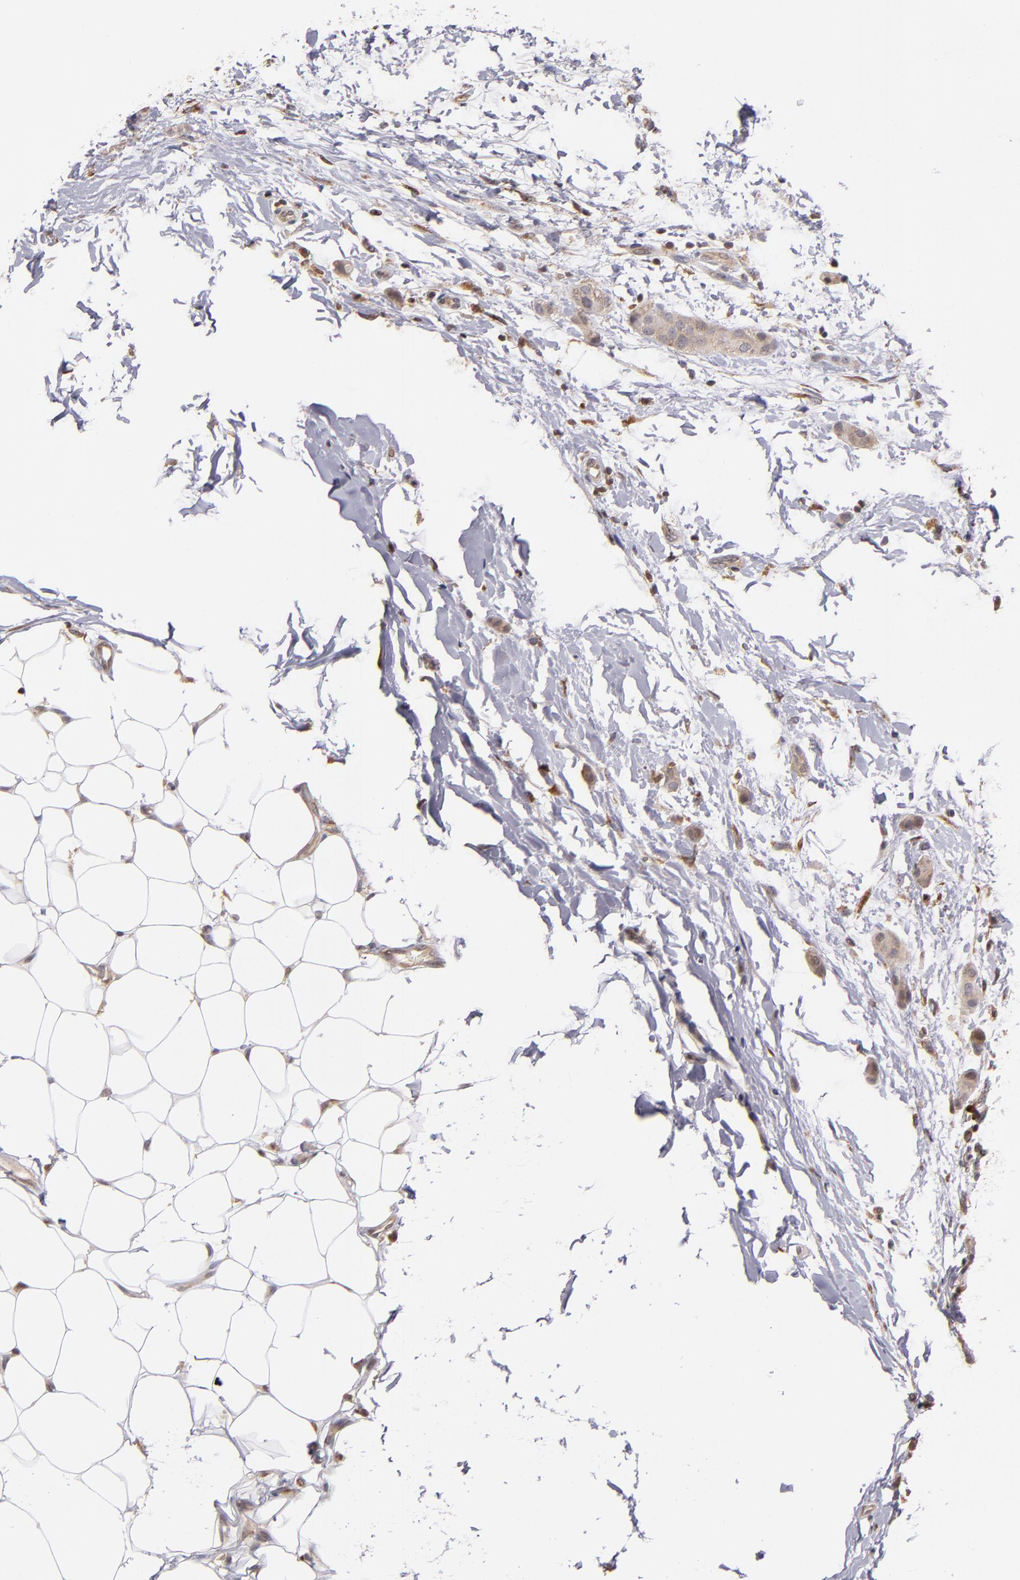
{"staining": {"intensity": "weak", "quantity": ">75%", "location": "cytoplasmic/membranous"}, "tissue": "breast cancer", "cell_type": "Tumor cells", "image_type": "cancer", "snomed": [{"axis": "morphology", "description": "Lobular carcinoma"}, {"axis": "topography", "description": "Breast"}], "caption": "This image reveals breast cancer stained with IHC to label a protein in brown. The cytoplasmic/membranous of tumor cells show weak positivity for the protein. Nuclei are counter-stained blue.", "gene": "CASP1", "patient": {"sex": "female", "age": 55}}